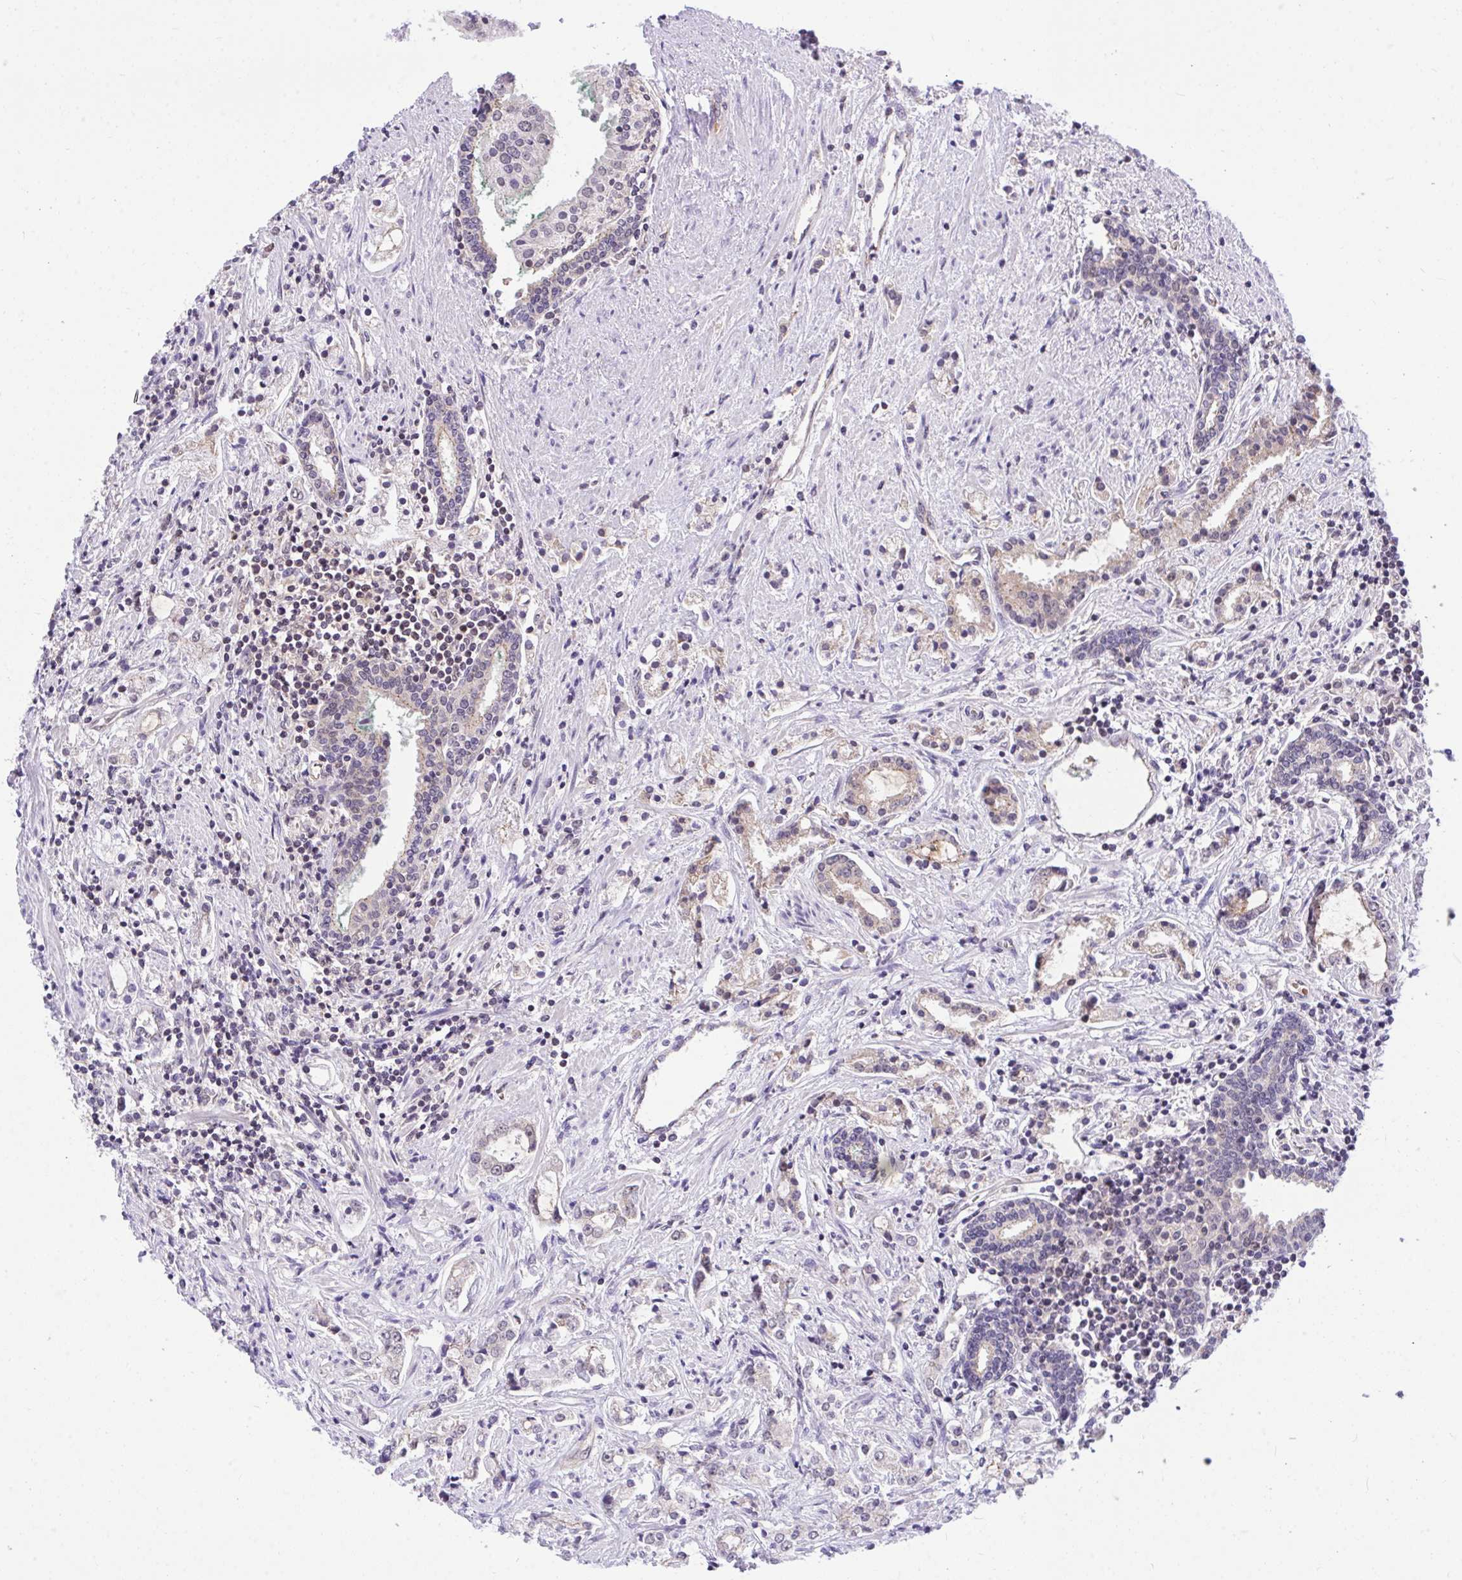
{"staining": {"intensity": "negative", "quantity": "none", "location": "none"}, "tissue": "prostate cancer", "cell_type": "Tumor cells", "image_type": "cancer", "snomed": [{"axis": "morphology", "description": "Adenocarcinoma, Medium grade"}, {"axis": "topography", "description": "Prostate"}], "caption": "Immunohistochemistry (IHC) image of neoplastic tissue: prostate cancer stained with DAB exhibits no significant protein positivity in tumor cells.", "gene": "PPP1CA", "patient": {"sex": "male", "age": 57}}